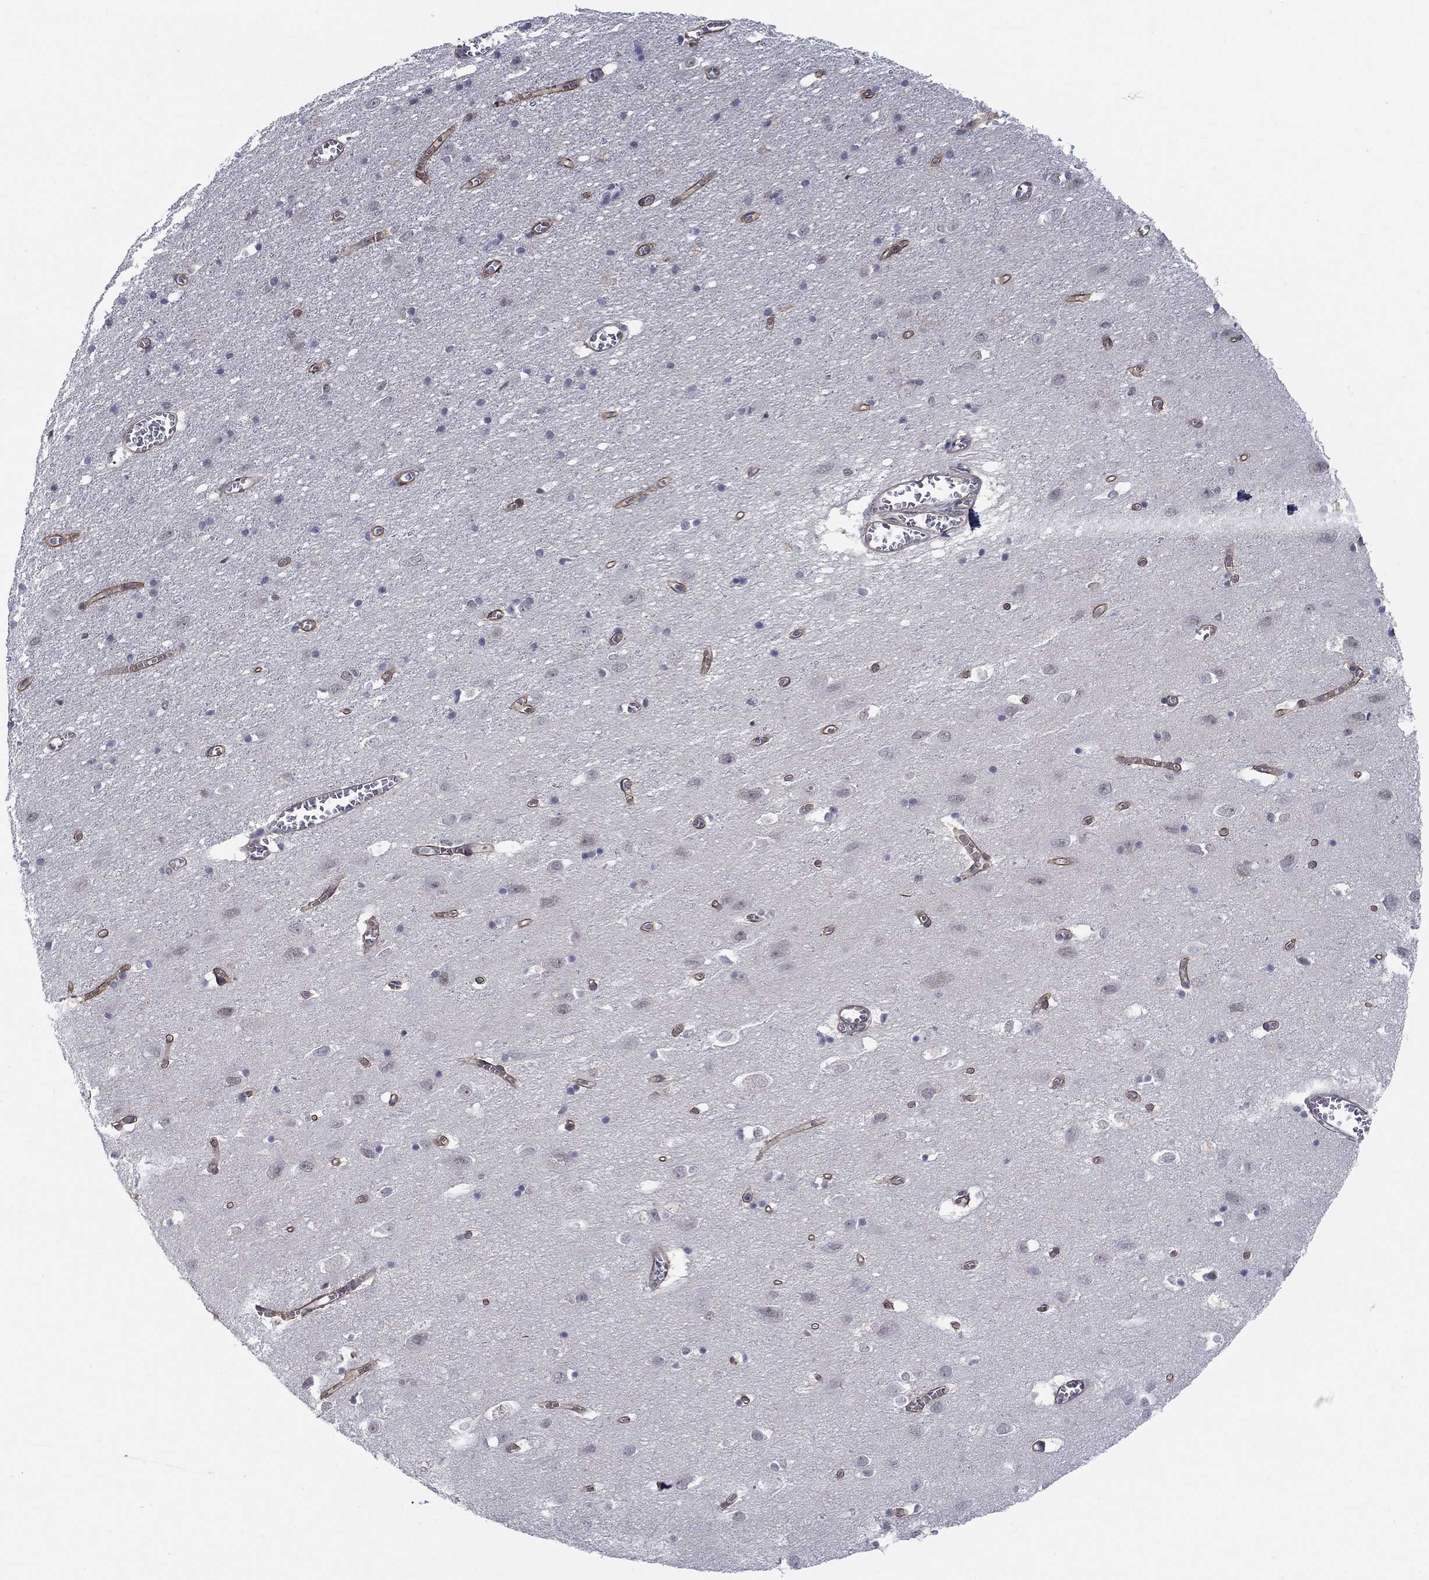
{"staining": {"intensity": "moderate", "quantity": "25%-75%", "location": "cytoplasmic/membranous"}, "tissue": "cerebral cortex", "cell_type": "Endothelial cells", "image_type": "normal", "snomed": [{"axis": "morphology", "description": "Normal tissue, NOS"}, {"axis": "topography", "description": "Cerebral cortex"}], "caption": "Brown immunohistochemical staining in unremarkable cerebral cortex exhibits moderate cytoplasmic/membranous expression in about 25%-75% of endothelial cells.", "gene": "EGFLAM", "patient": {"sex": "male", "age": 70}}